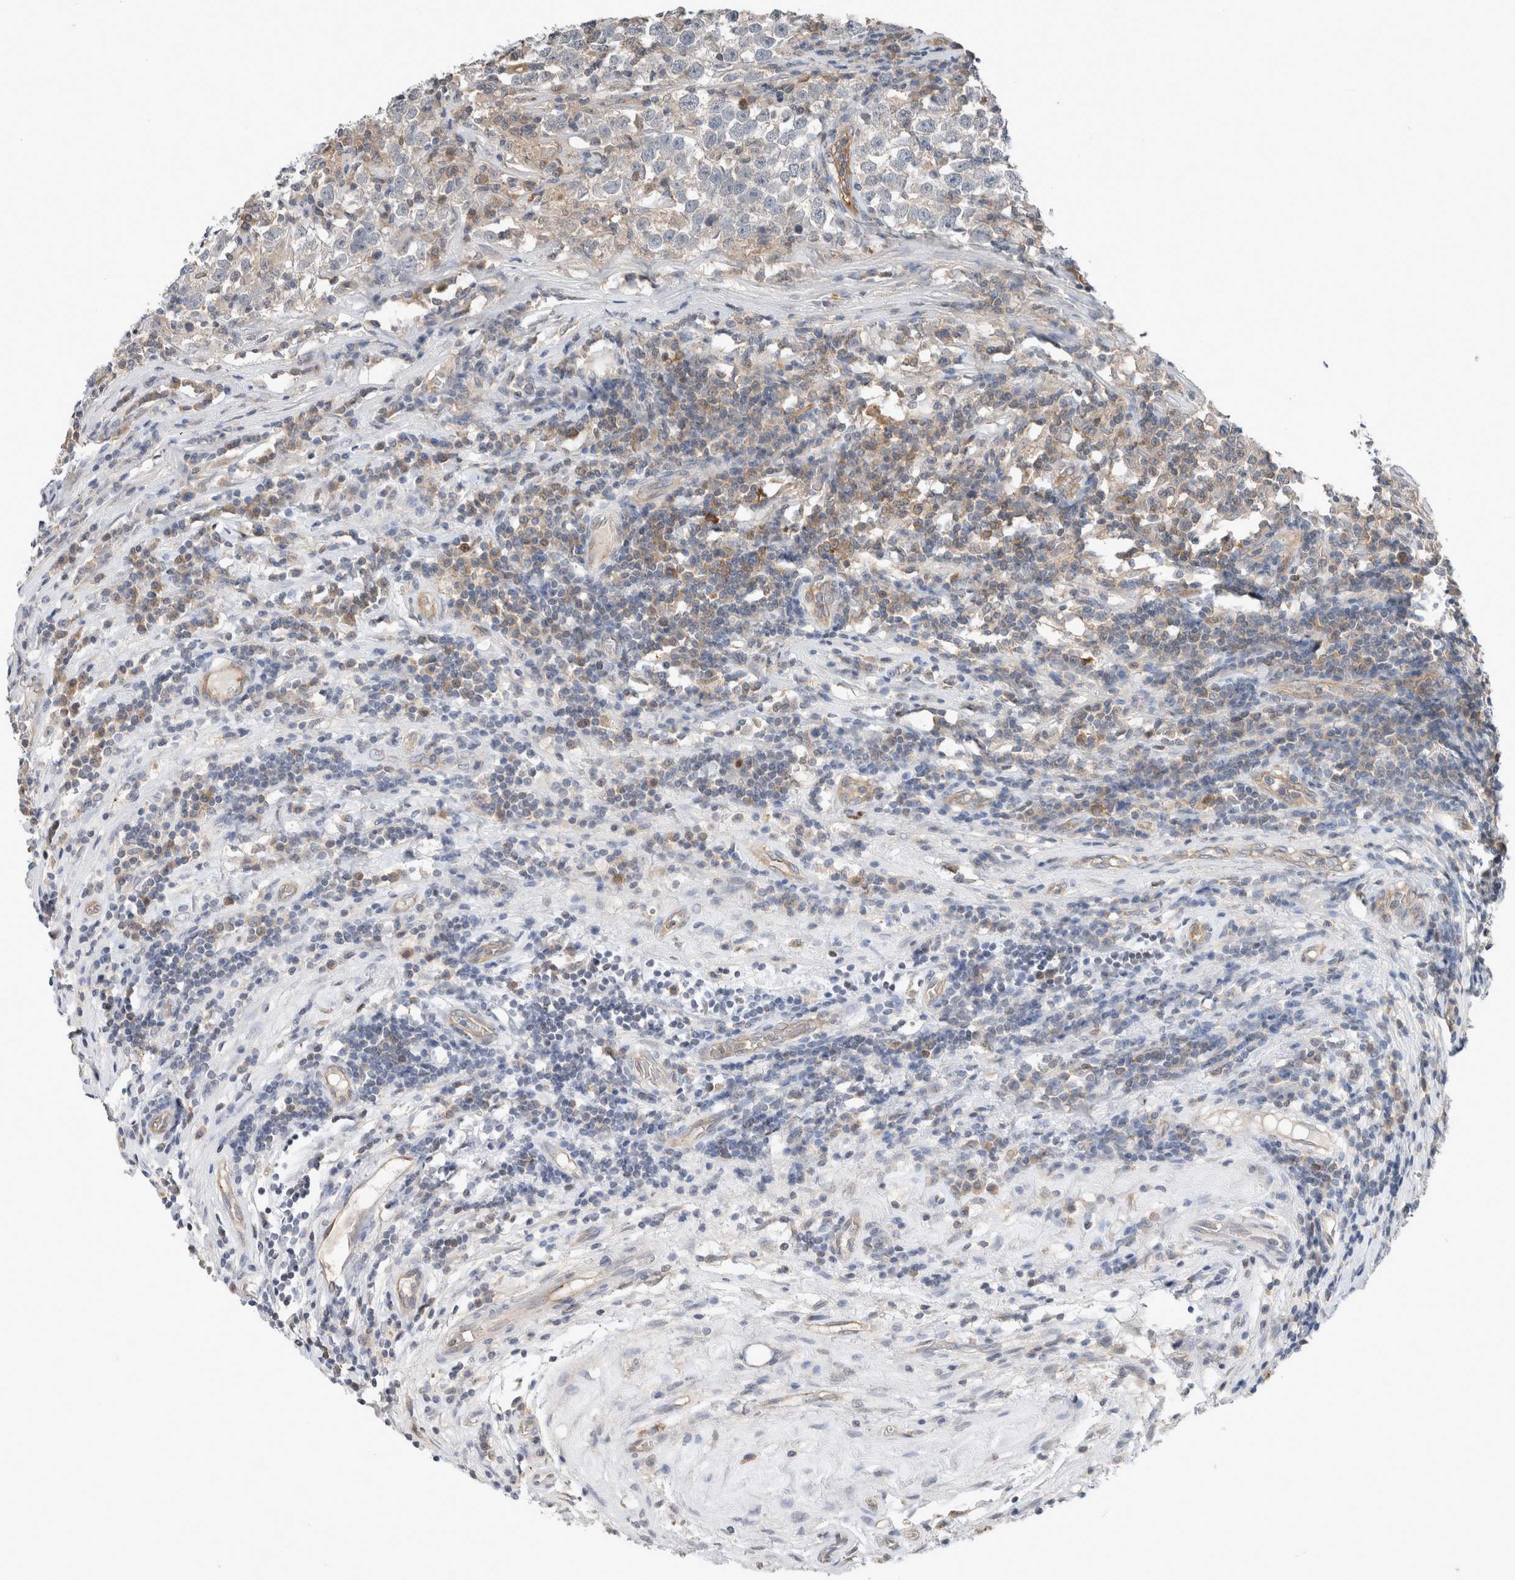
{"staining": {"intensity": "negative", "quantity": "none", "location": "none"}, "tissue": "testis cancer", "cell_type": "Tumor cells", "image_type": "cancer", "snomed": [{"axis": "morphology", "description": "Seminoma, NOS"}, {"axis": "topography", "description": "Testis"}], "caption": "Tumor cells are negative for protein expression in human testis cancer (seminoma).", "gene": "XPNPEP1", "patient": {"sex": "male", "age": 43}}